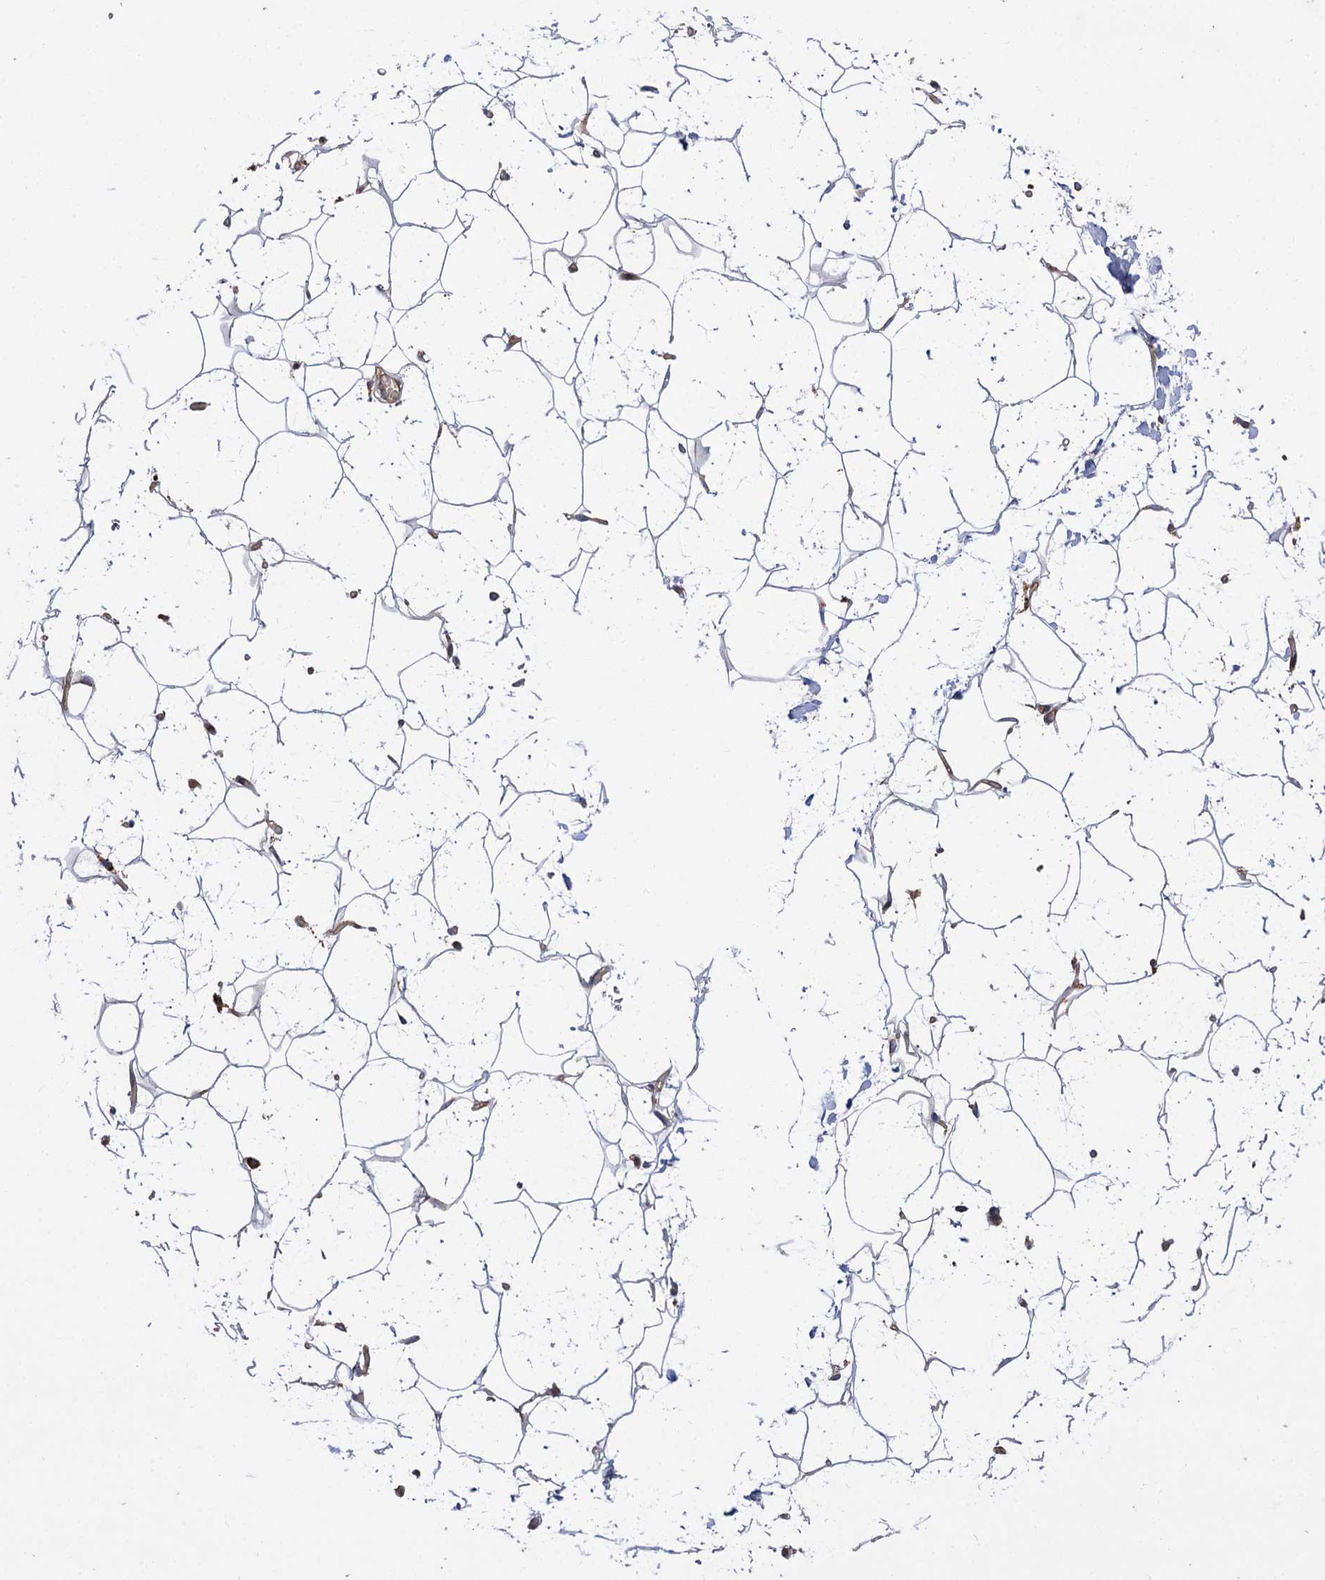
{"staining": {"intensity": "negative", "quantity": "none", "location": "none"}, "tissue": "adipose tissue", "cell_type": "Adipocytes", "image_type": "normal", "snomed": [{"axis": "morphology", "description": "Normal tissue, NOS"}, {"axis": "topography", "description": "Breast"}], "caption": "DAB (3,3'-diaminobenzidine) immunohistochemical staining of benign human adipose tissue demonstrates no significant staining in adipocytes. (DAB immunohistochemistry (IHC) with hematoxylin counter stain).", "gene": "PATL1", "patient": {"sex": "female", "age": 26}}